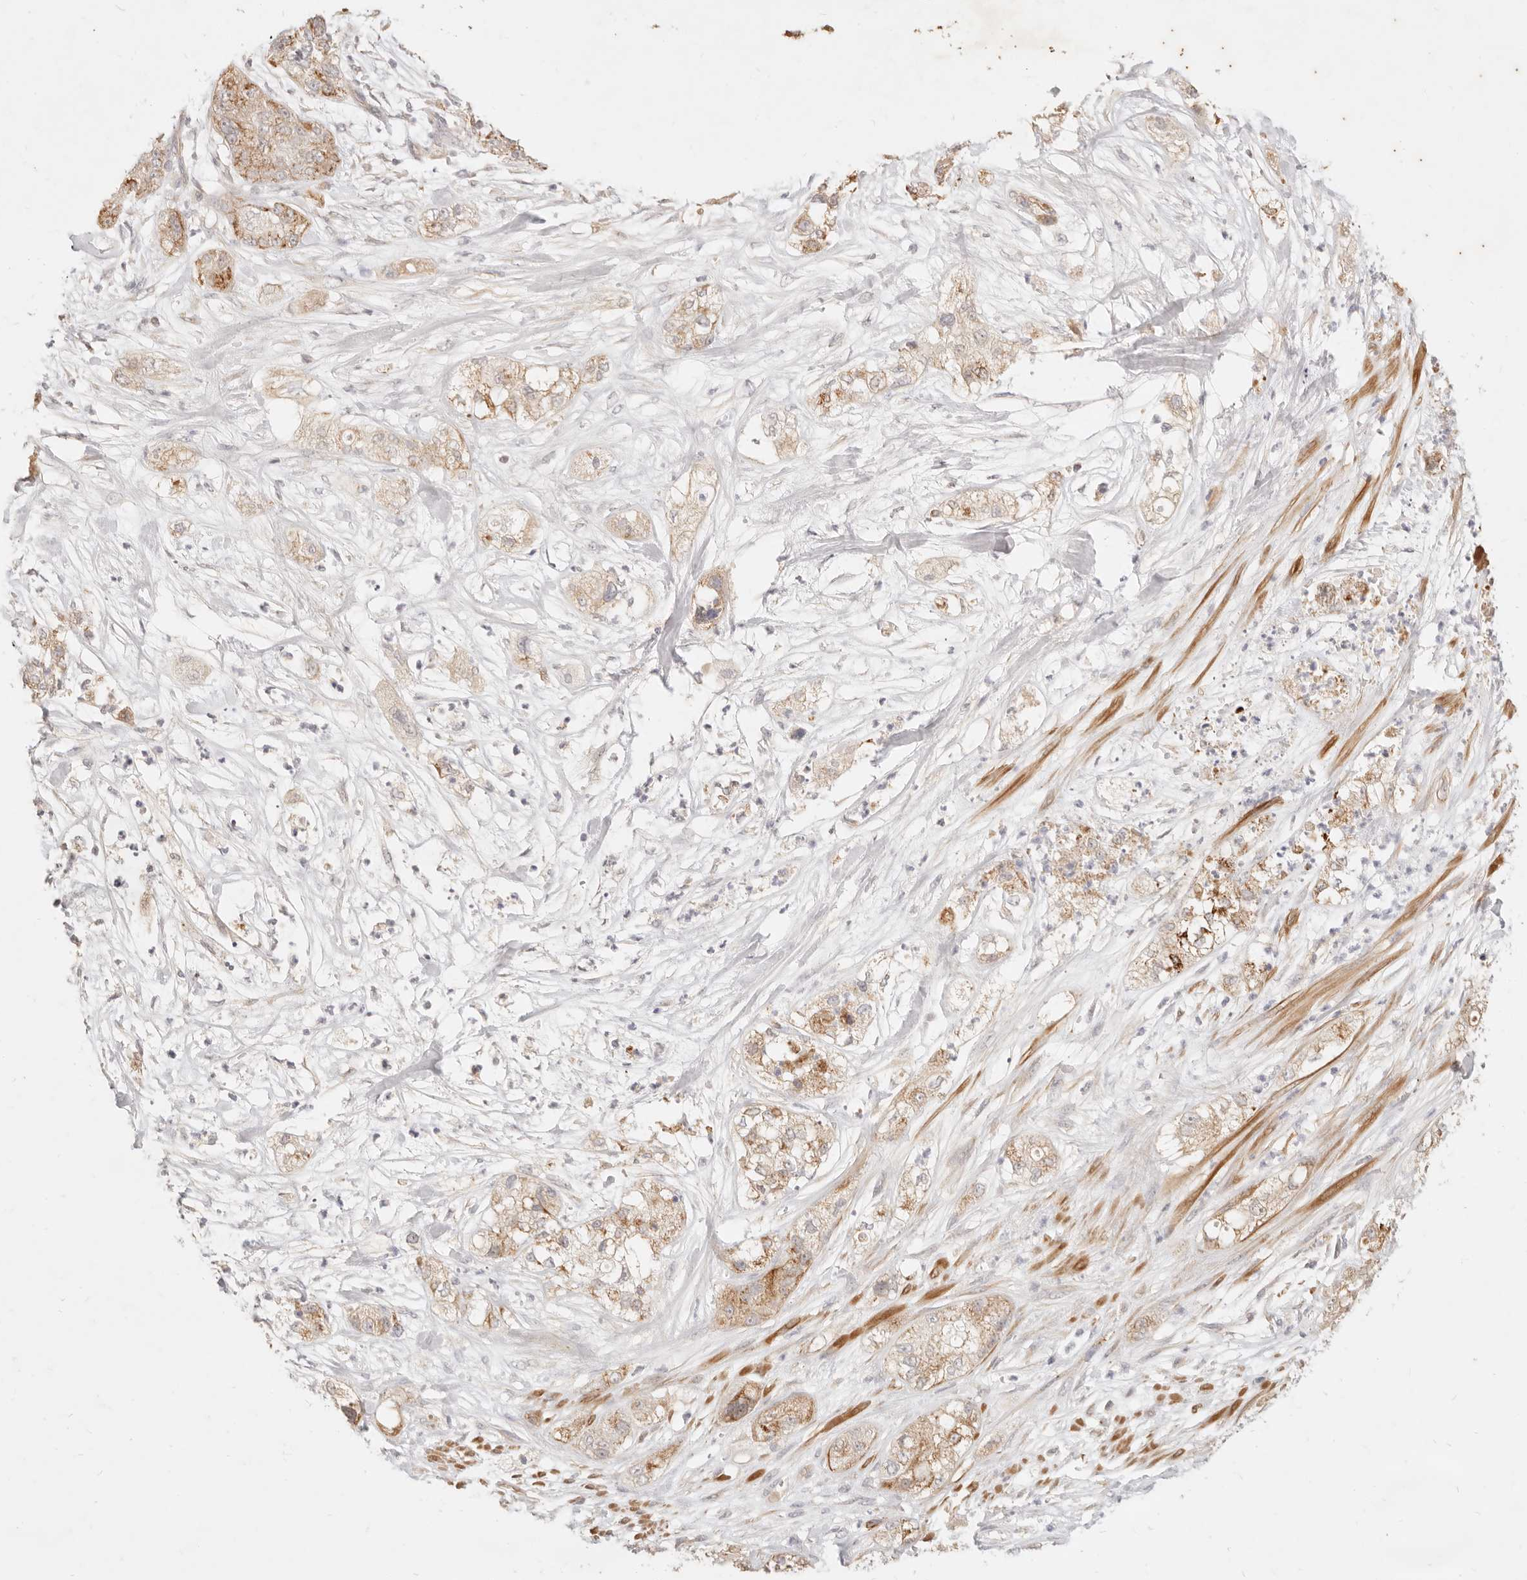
{"staining": {"intensity": "moderate", "quantity": ">75%", "location": "cytoplasmic/membranous"}, "tissue": "pancreatic cancer", "cell_type": "Tumor cells", "image_type": "cancer", "snomed": [{"axis": "morphology", "description": "Adenocarcinoma, NOS"}, {"axis": "topography", "description": "Pancreas"}], "caption": "This image demonstrates pancreatic cancer stained with immunohistochemistry to label a protein in brown. The cytoplasmic/membranous of tumor cells show moderate positivity for the protein. Nuclei are counter-stained blue.", "gene": "RUBCNL", "patient": {"sex": "female", "age": 78}}